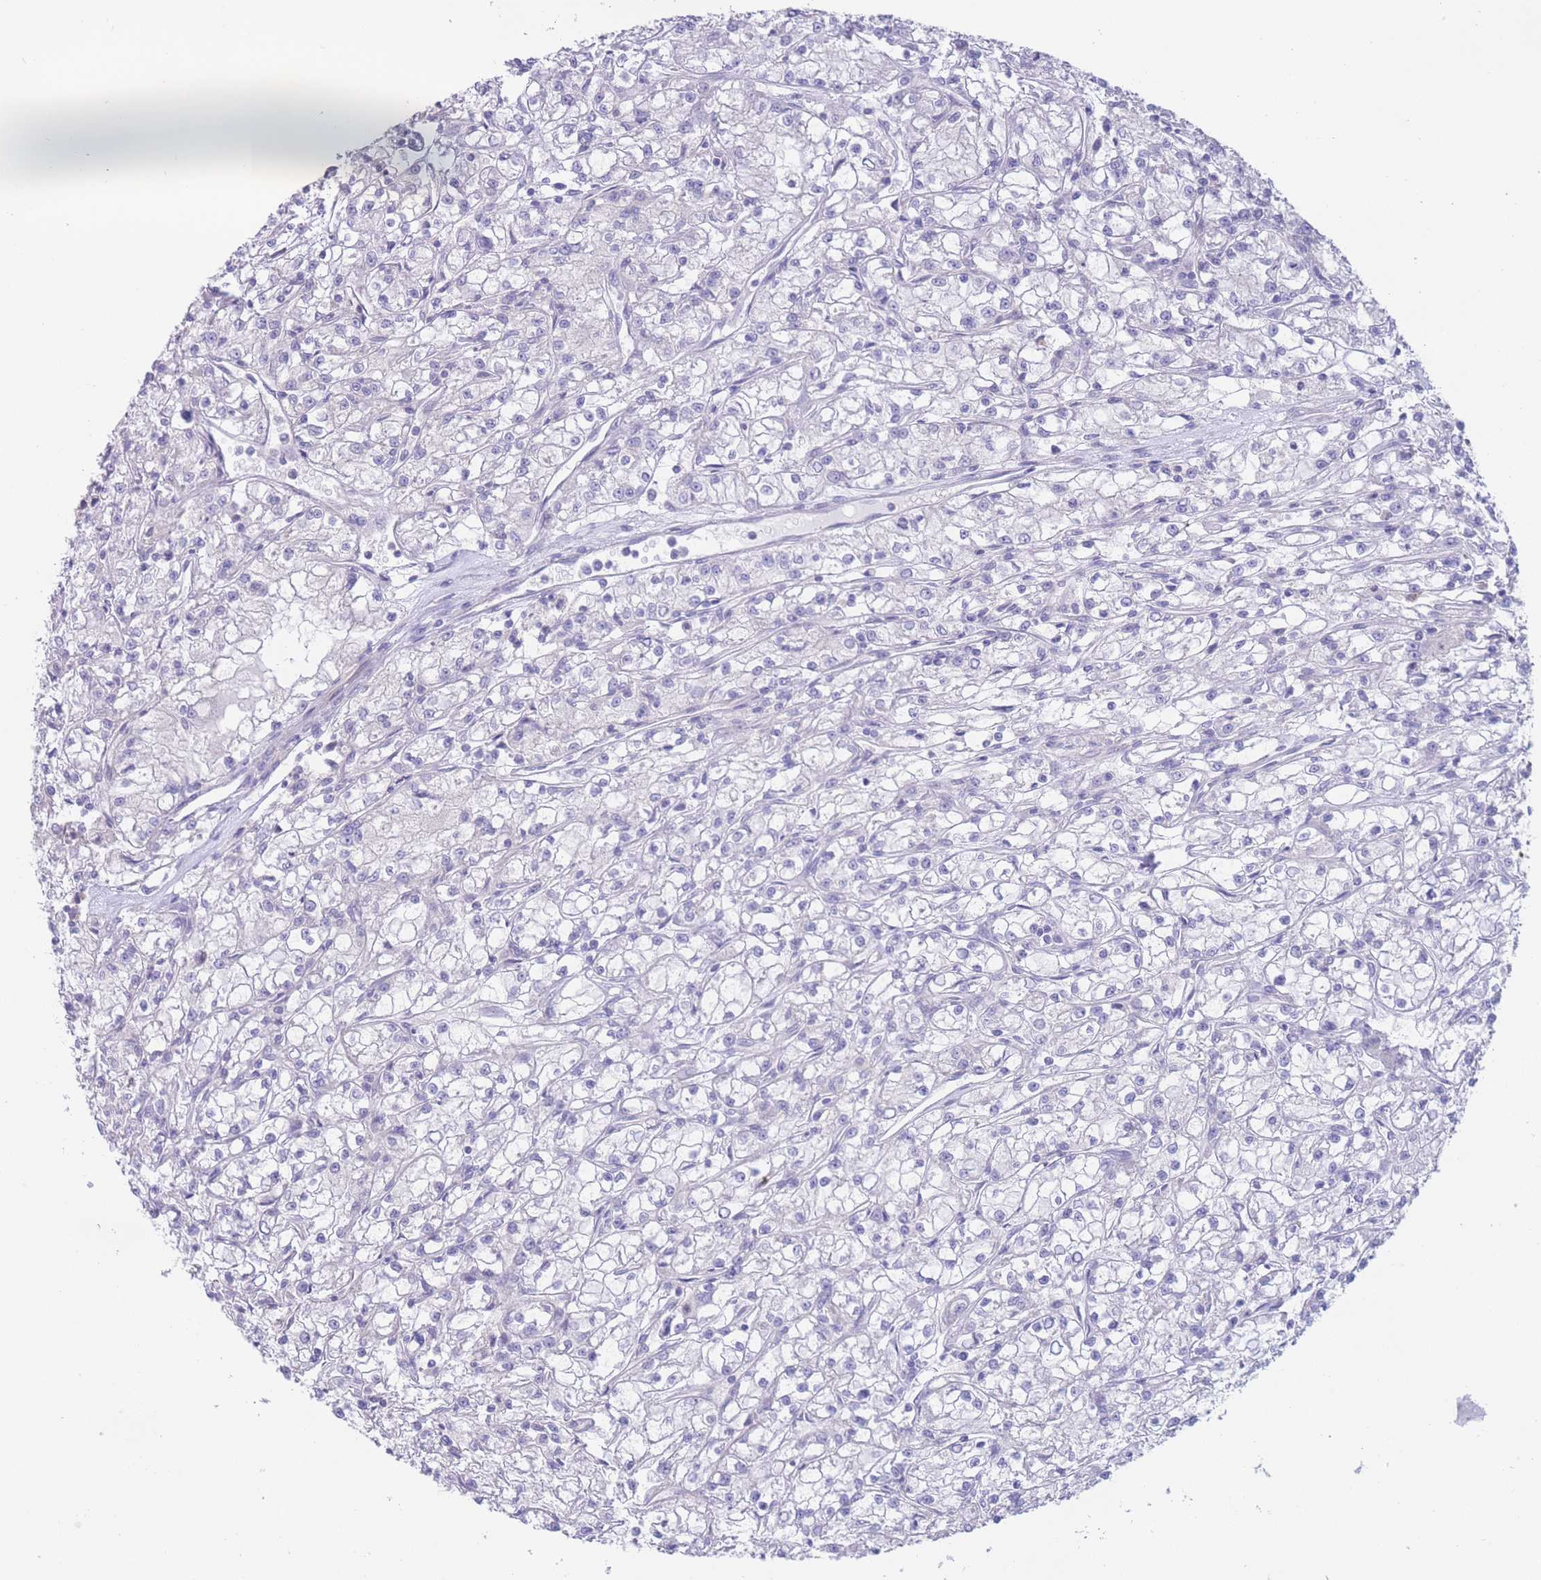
{"staining": {"intensity": "negative", "quantity": "none", "location": "none"}, "tissue": "renal cancer", "cell_type": "Tumor cells", "image_type": "cancer", "snomed": [{"axis": "morphology", "description": "Adenocarcinoma, NOS"}, {"axis": "topography", "description": "Kidney"}], "caption": "This histopathology image is of renal cancer stained with IHC to label a protein in brown with the nuclei are counter-stained blue. There is no staining in tumor cells.", "gene": "ALS2CL", "patient": {"sex": "female", "age": 59}}